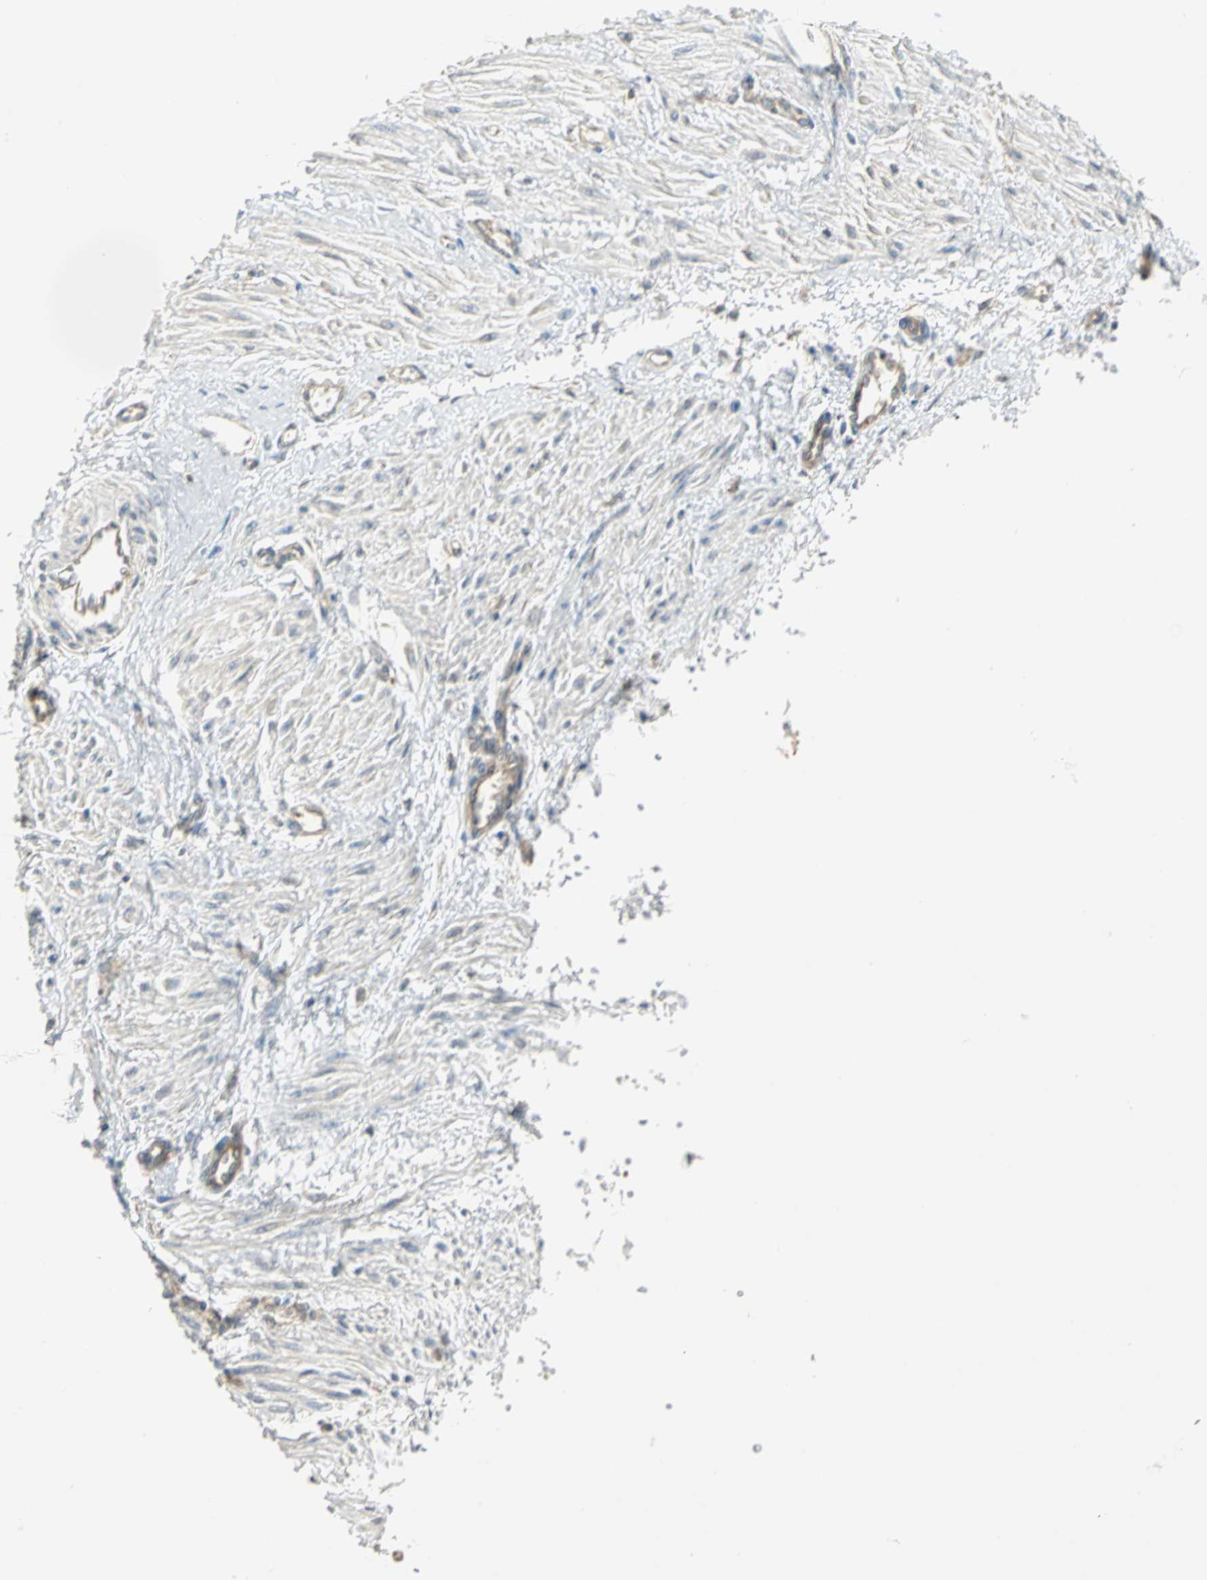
{"staining": {"intensity": "weak", "quantity": "25%-75%", "location": "cytoplasmic/membranous"}, "tissue": "smooth muscle", "cell_type": "Smooth muscle cells", "image_type": "normal", "snomed": [{"axis": "morphology", "description": "Normal tissue, NOS"}, {"axis": "topography", "description": "Smooth muscle"}, {"axis": "topography", "description": "Uterus"}], "caption": "Smooth muscle stained with DAB (3,3'-diaminobenzidine) immunohistochemistry displays low levels of weak cytoplasmic/membranous expression in about 25%-75% of smooth muscle cells. (Brightfield microscopy of DAB IHC at high magnification).", "gene": "DDX5", "patient": {"sex": "female", "age": 39}}